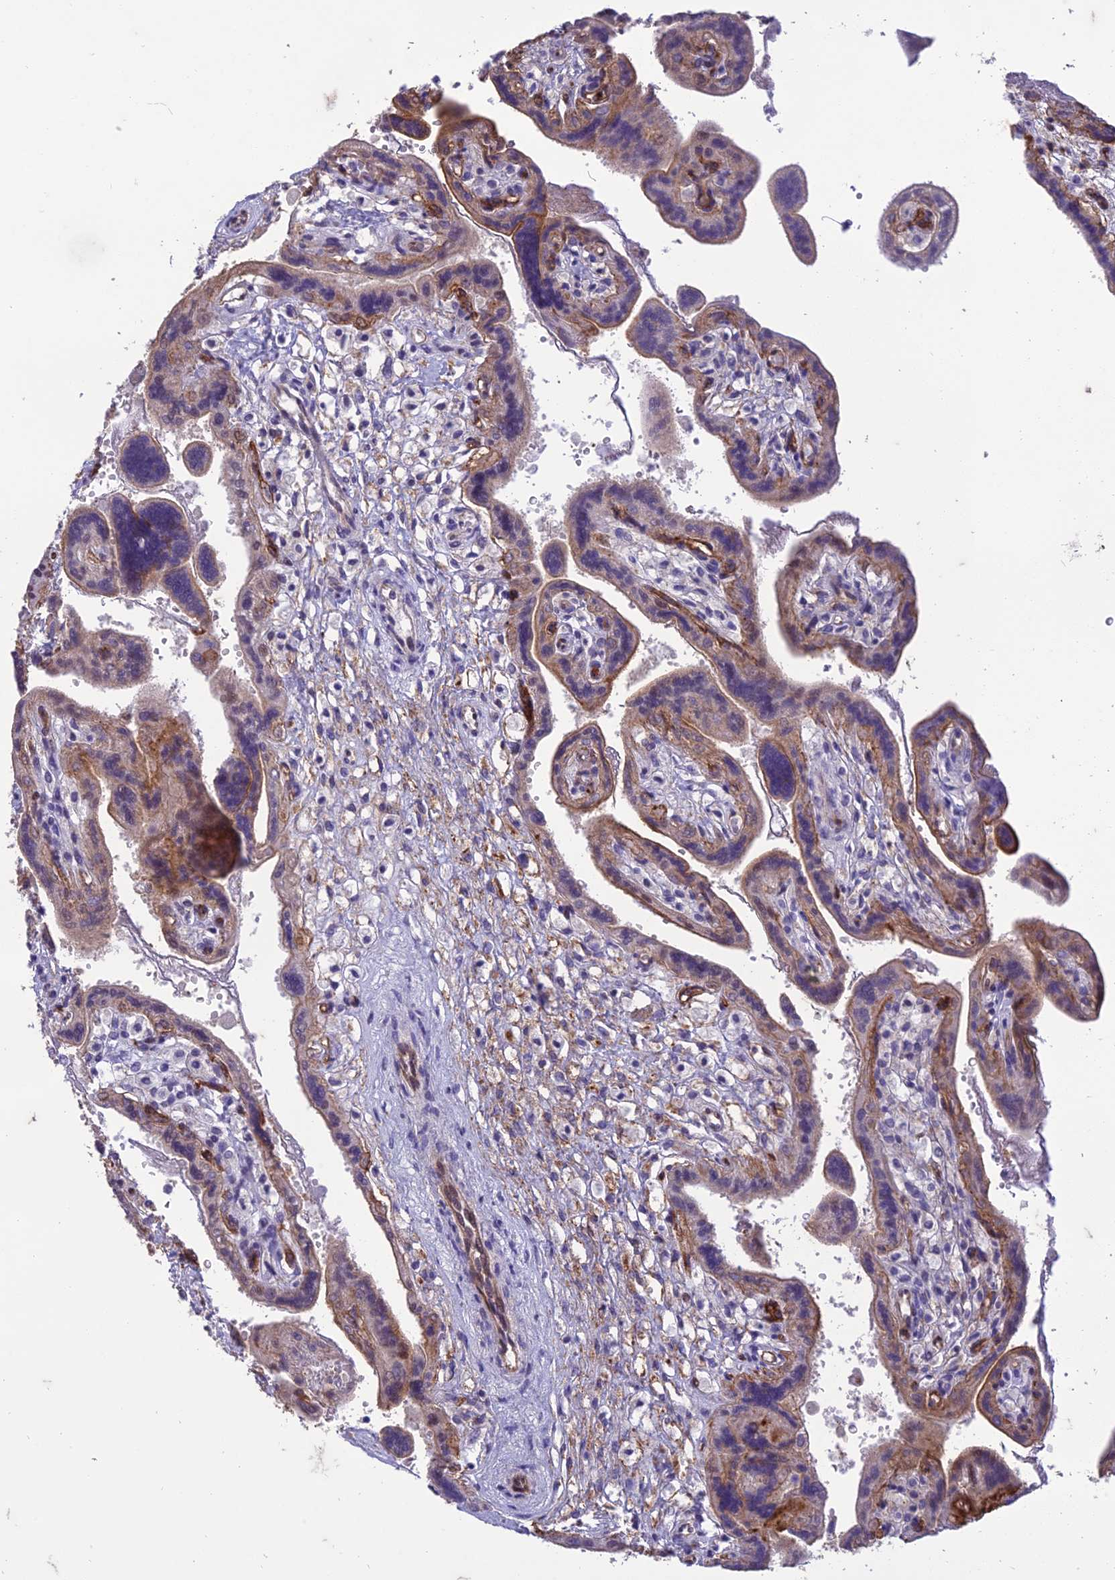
{"staining": {"intensity": "strong", "quantity": "25%-75%", "location": "cytoplasmic/membranous"}, "tissue": "placenta", "cell_type": "Trophoblastic cells", "image_type": "normal", "snomed": [{"axis": "morphology", "description": "Normal tissue, NOS"}, {"axis": "topography", "description": "Placenta"}], "caption": "IHC (DAB (3,3'-diaminobenzidine)) staining of benign placenta demonstrates strong cytoplasmic/membranous protein staining in approximately 25%-75% of trophoblastic cells.", "gene": "RANBP3", "patient": {"sex": "female", "age": 37}}